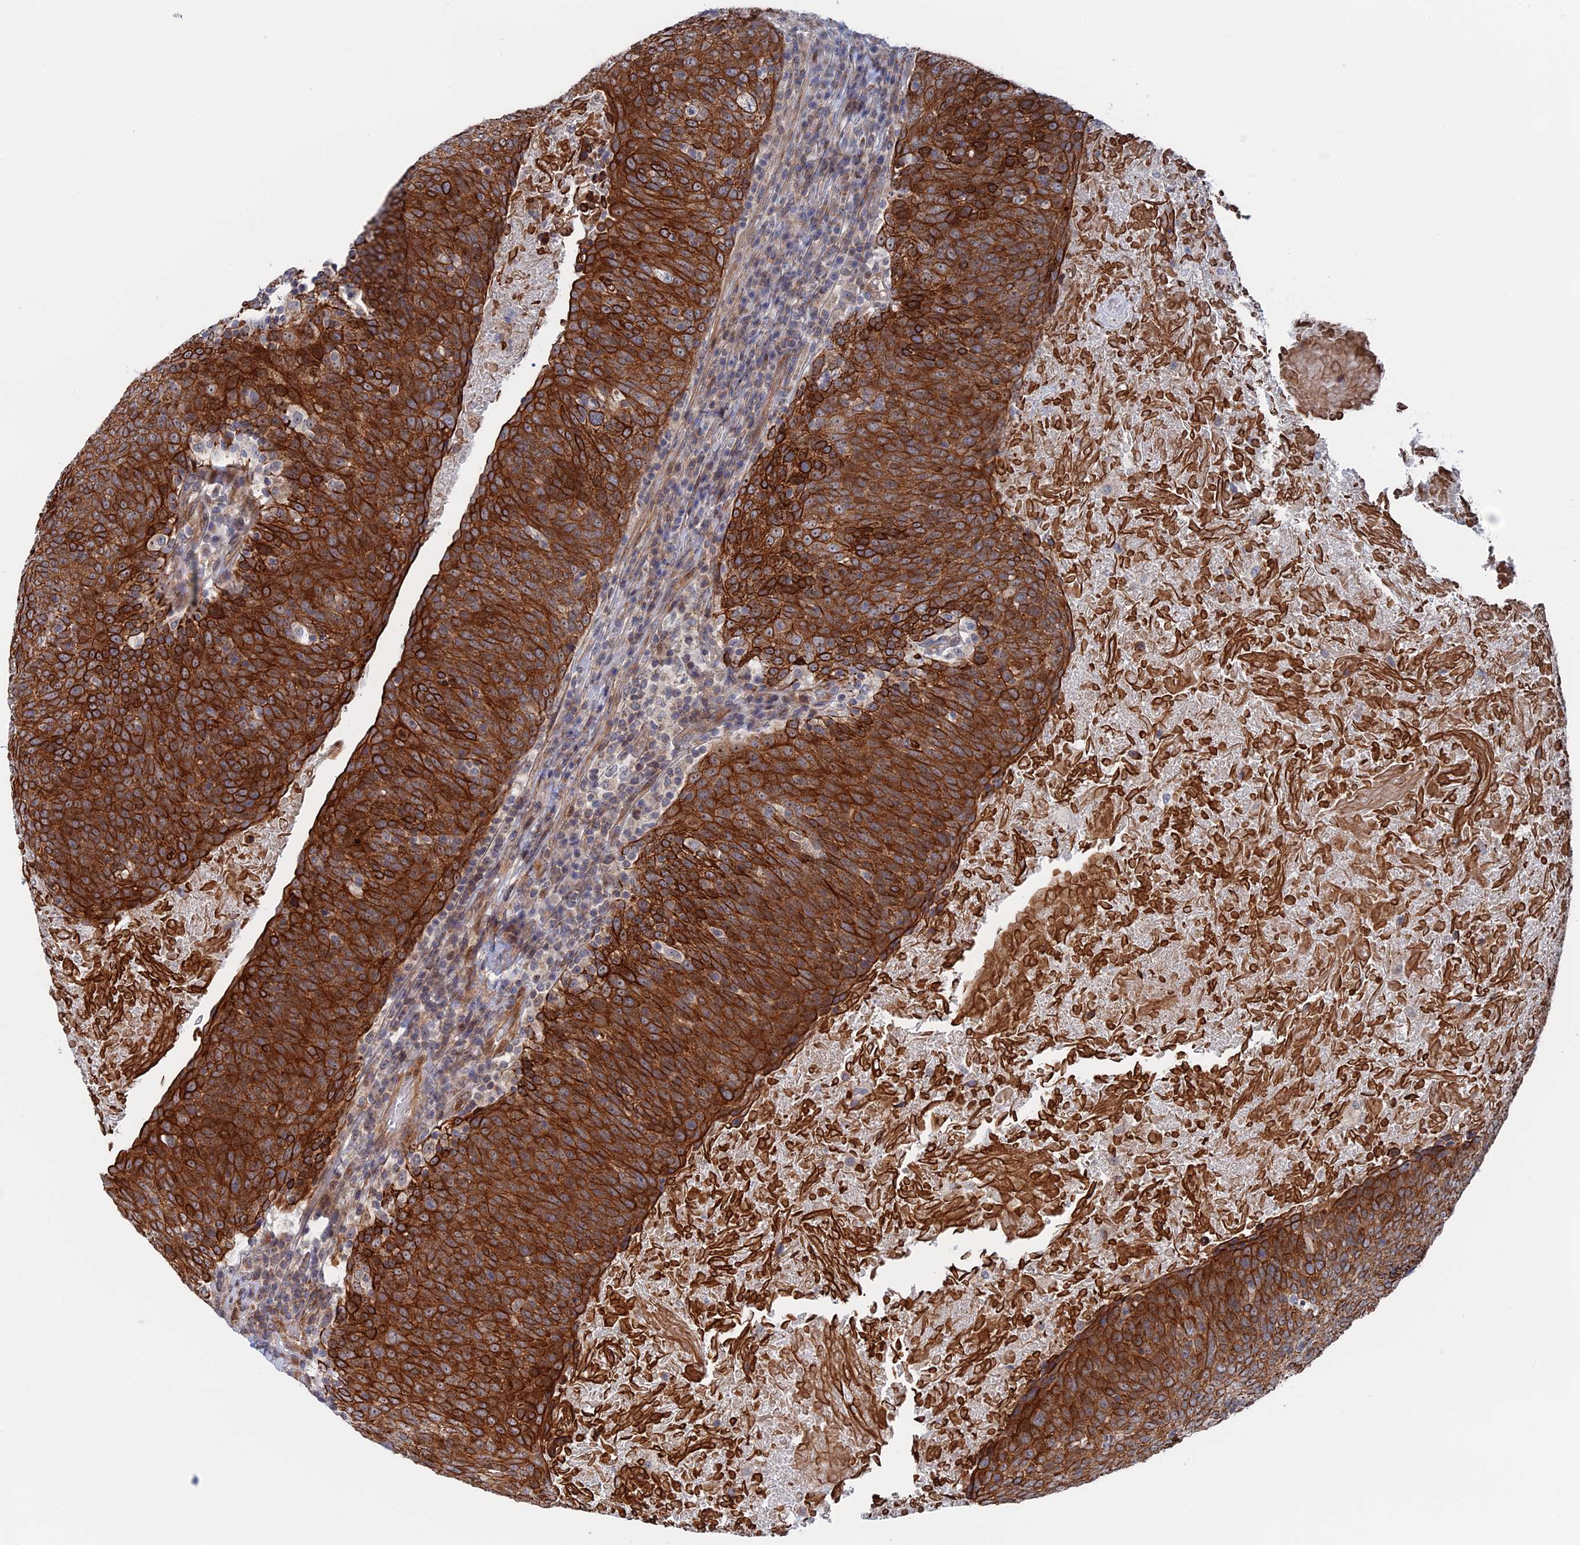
{"staining": {"intensity": "strong", "quantity": ">75%", "location": "cytoplasmic/membranous"}, "tissue": "head and neck cancer", "cell_type": "Tumor cells", "image_type": "cancer", "snomed": [{"axis": "morphology", "description": "Squamous cell carcinoma, NOS"}, {"axis": "morphology", "description": "Squamous cell carcinoma, metastatic, NOS"}, {"axis": "topography", "description": "Lymph node"}, {"axis": "topography", "description": "Head-Neck"}], "caption": "Immunohistochemistry (IHC) (DAB (3,3'-diaminobenzidine)) staining of human head and neck cancer exhibits strong cytoplasmic/membranous protein expression in approximately >75% of tumor cells. Nuclei are stained in blue.", "gene": "IL7", "patient": {"sex": "male", "age": 62}}